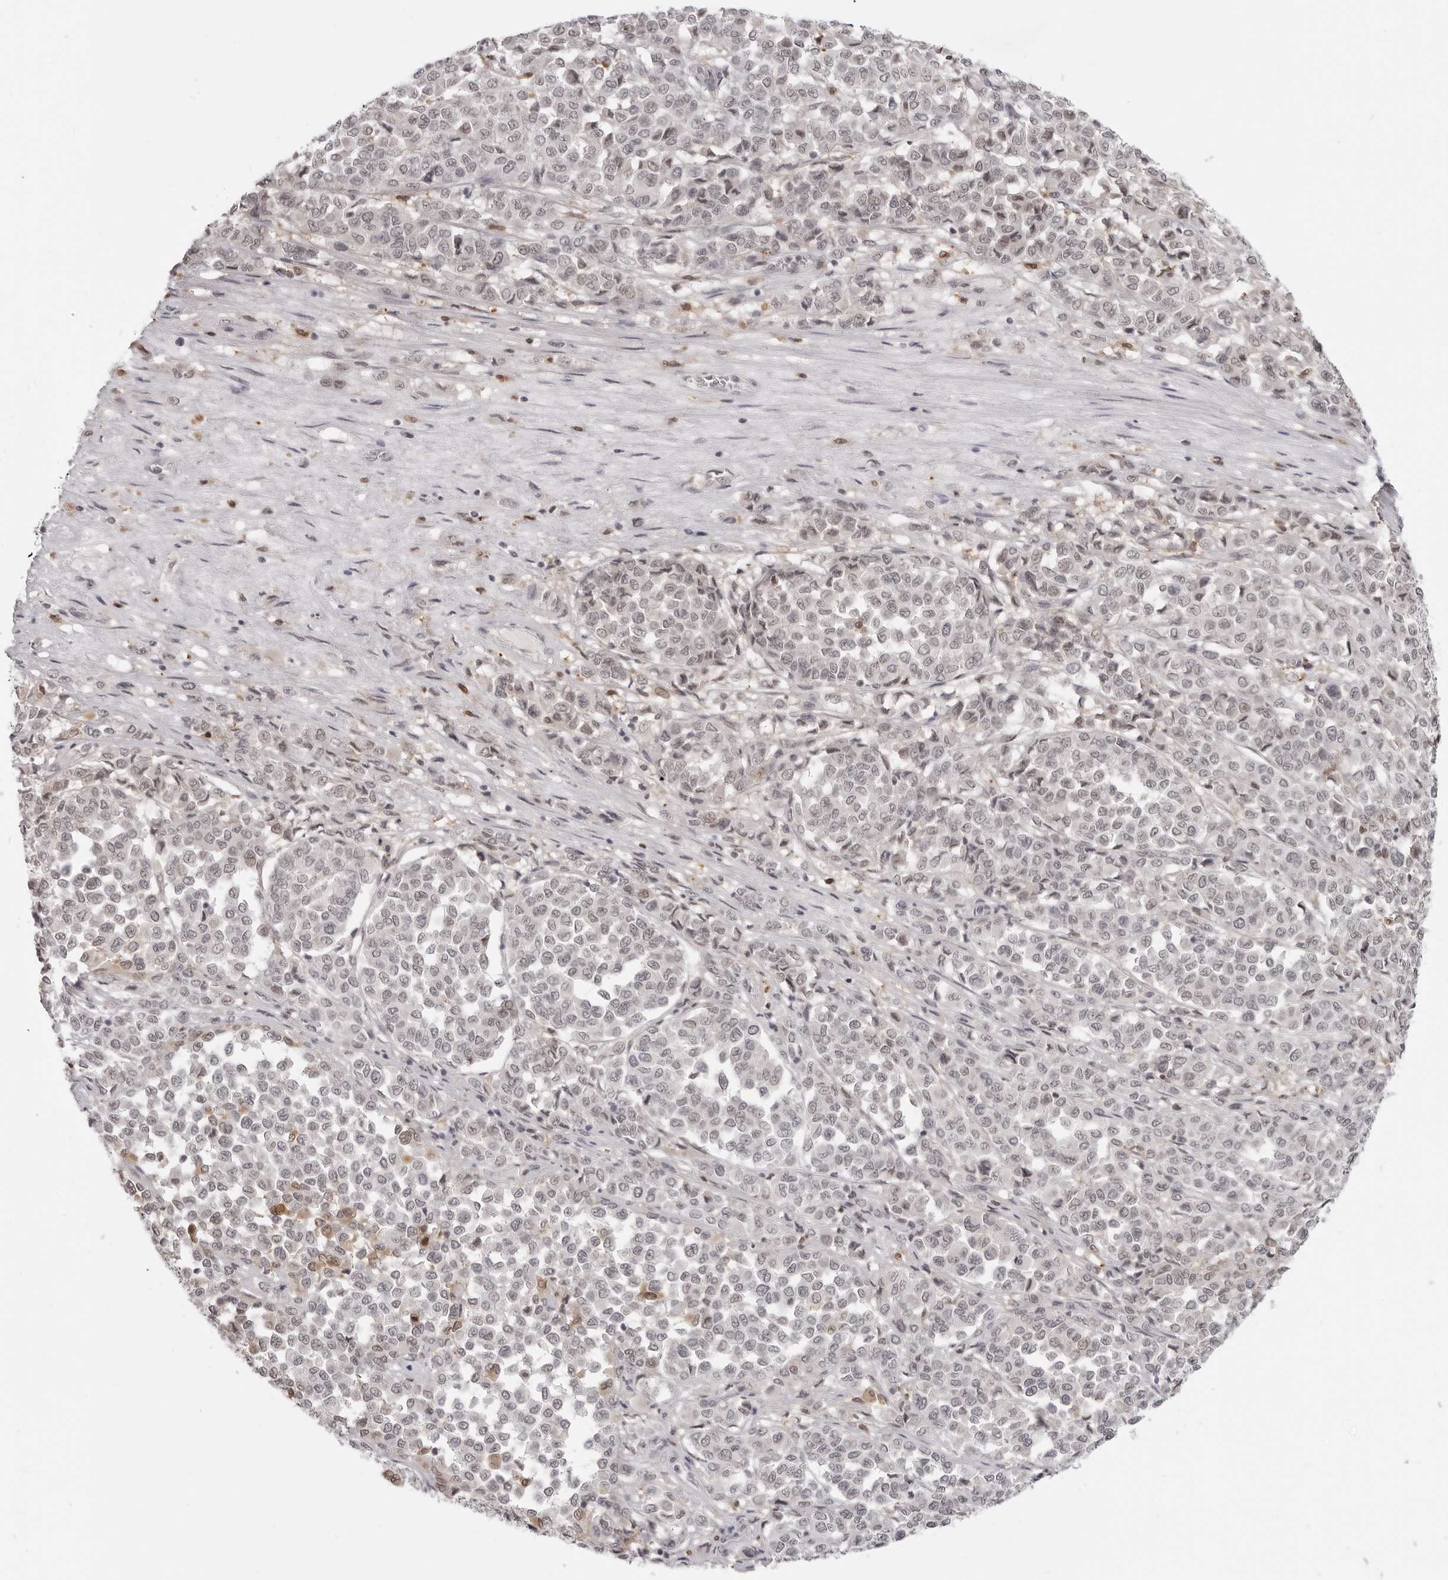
{"staining": {"intensity": "weak", "quantity": ">75%", "location": "nuclear"}, "tissue": "melanoma", "cell_type": "Tumor cells", "image_type": "cancer", "snomed": [{"axis": "morphology", "description": "Malignant melanoma, Metastatic site"}, {"axis": "topography", "description": "Pancreas"}], "caption": "A histopathology image of melanoma stained for a protein demonstrates weak nuclear brown staining in tumor cells.", "gene": "SRGAP2", "patient": {"sex": "female", "age": 30}}